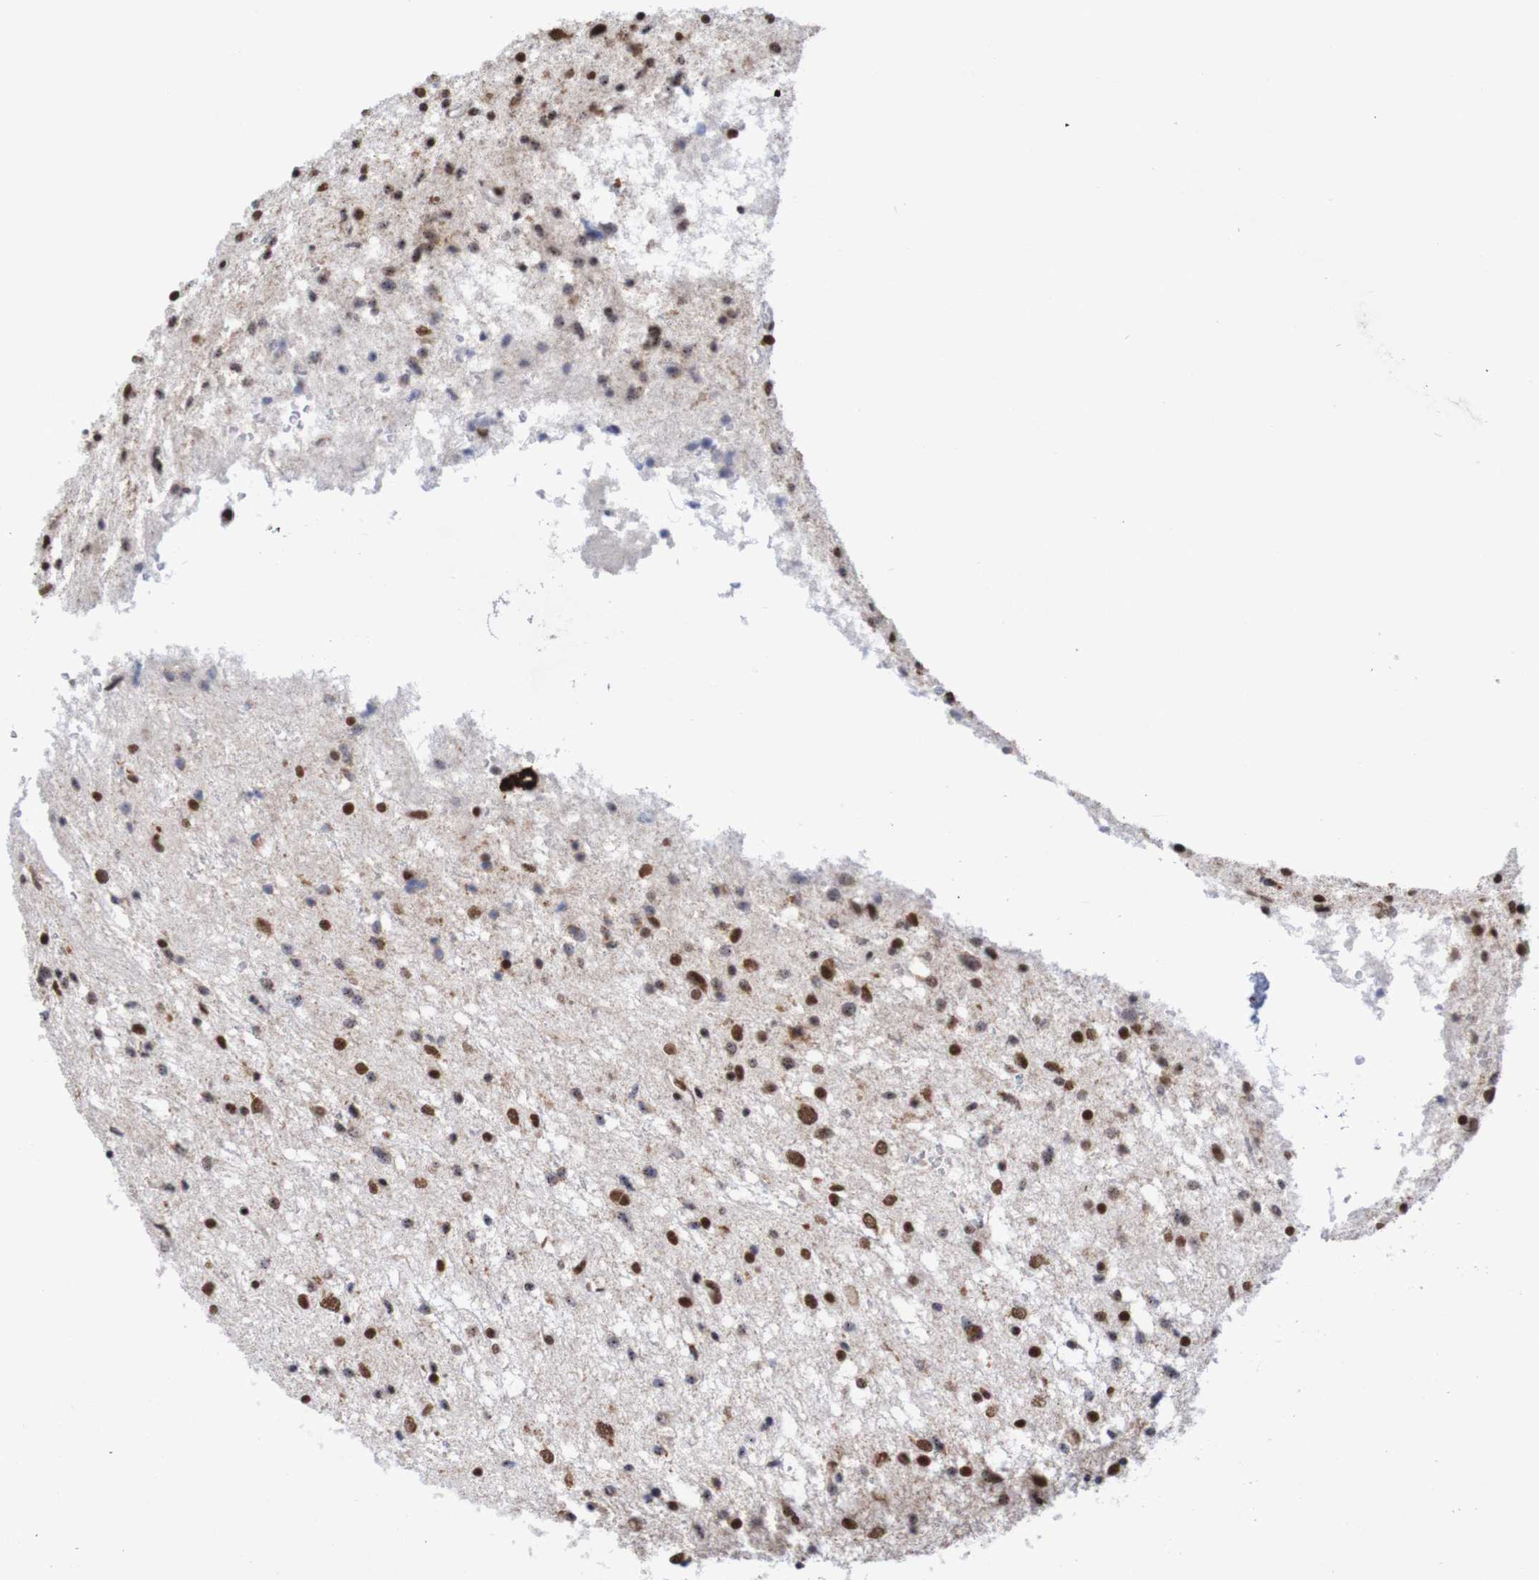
{"staining": {"intensity": "strong", "quantity": ">75%", "location": "nuclear"}, "tissue": "glioma", "cell_type": "Tumor cells", "image_type": "cancer", "snomed": [{"axis": "morphology", "description": "Glioma, malignant, Low grade"}, {"axis": "topography", "description": "Brain"}], "caption": "Tumor cells demonstrate strong nuclear staining in approximately >75% of cells in low-grade glioma (malignant).", "gene": "THRAP3", "patient": {"sex": "female", "age": 37}}